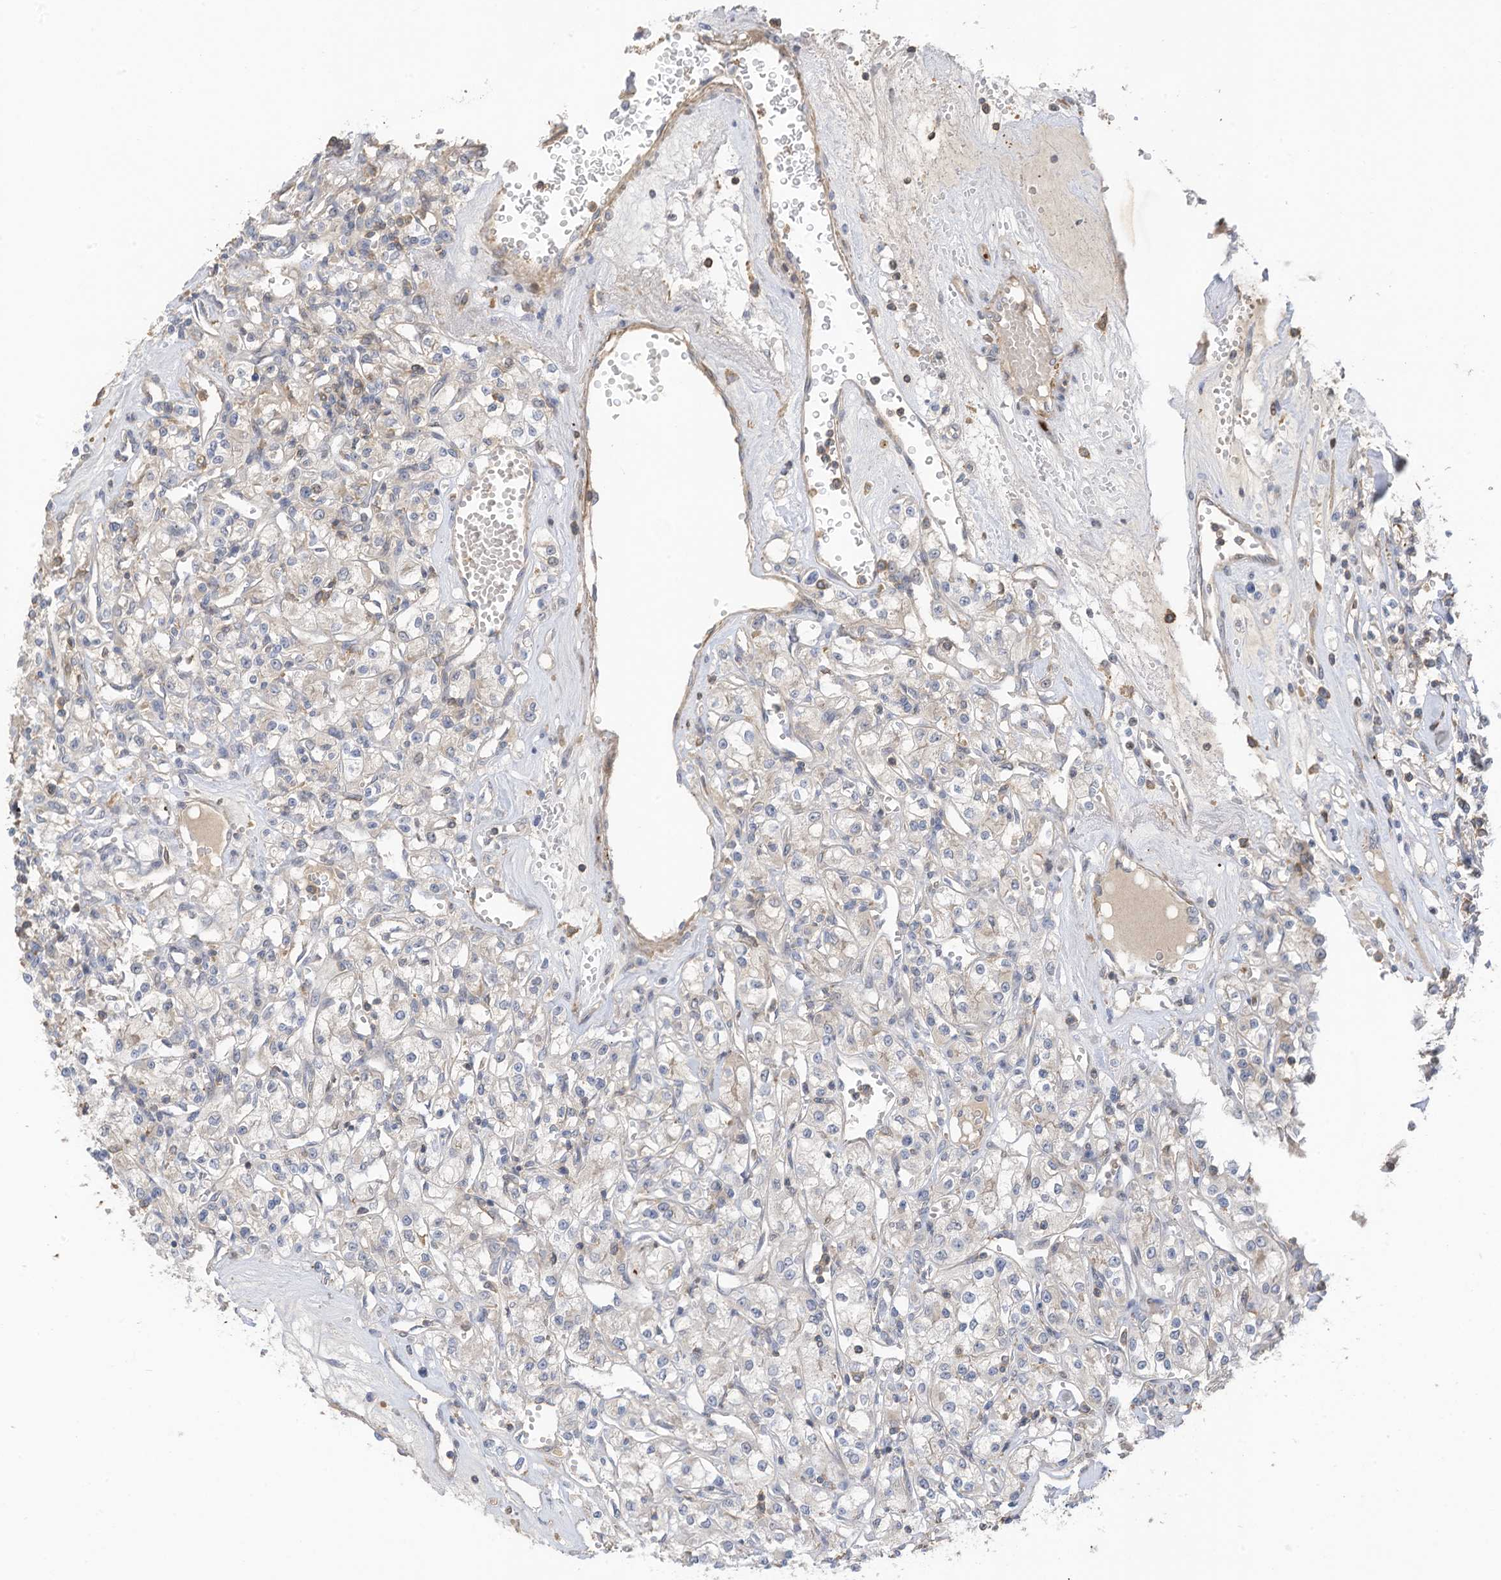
{"staining": {"intensity": "negative", "quantity": "none", "location": "none"}, "tissue": "renal cancer", "cell_type": "Tumor cells", "image_type": "cancer", "snomed": [{"axis": "morphology", "description": "Adenocarcinoma, NOS"}, {"axis": "topography", "description": "Kidney"}], "caption": "IHC histopathology image of human renal cancer stained for a protein (brown), which demonstrates no expression in tumor cells.", "gene": "SLFN14", "patient": {"sex": "female", "age": 59}}